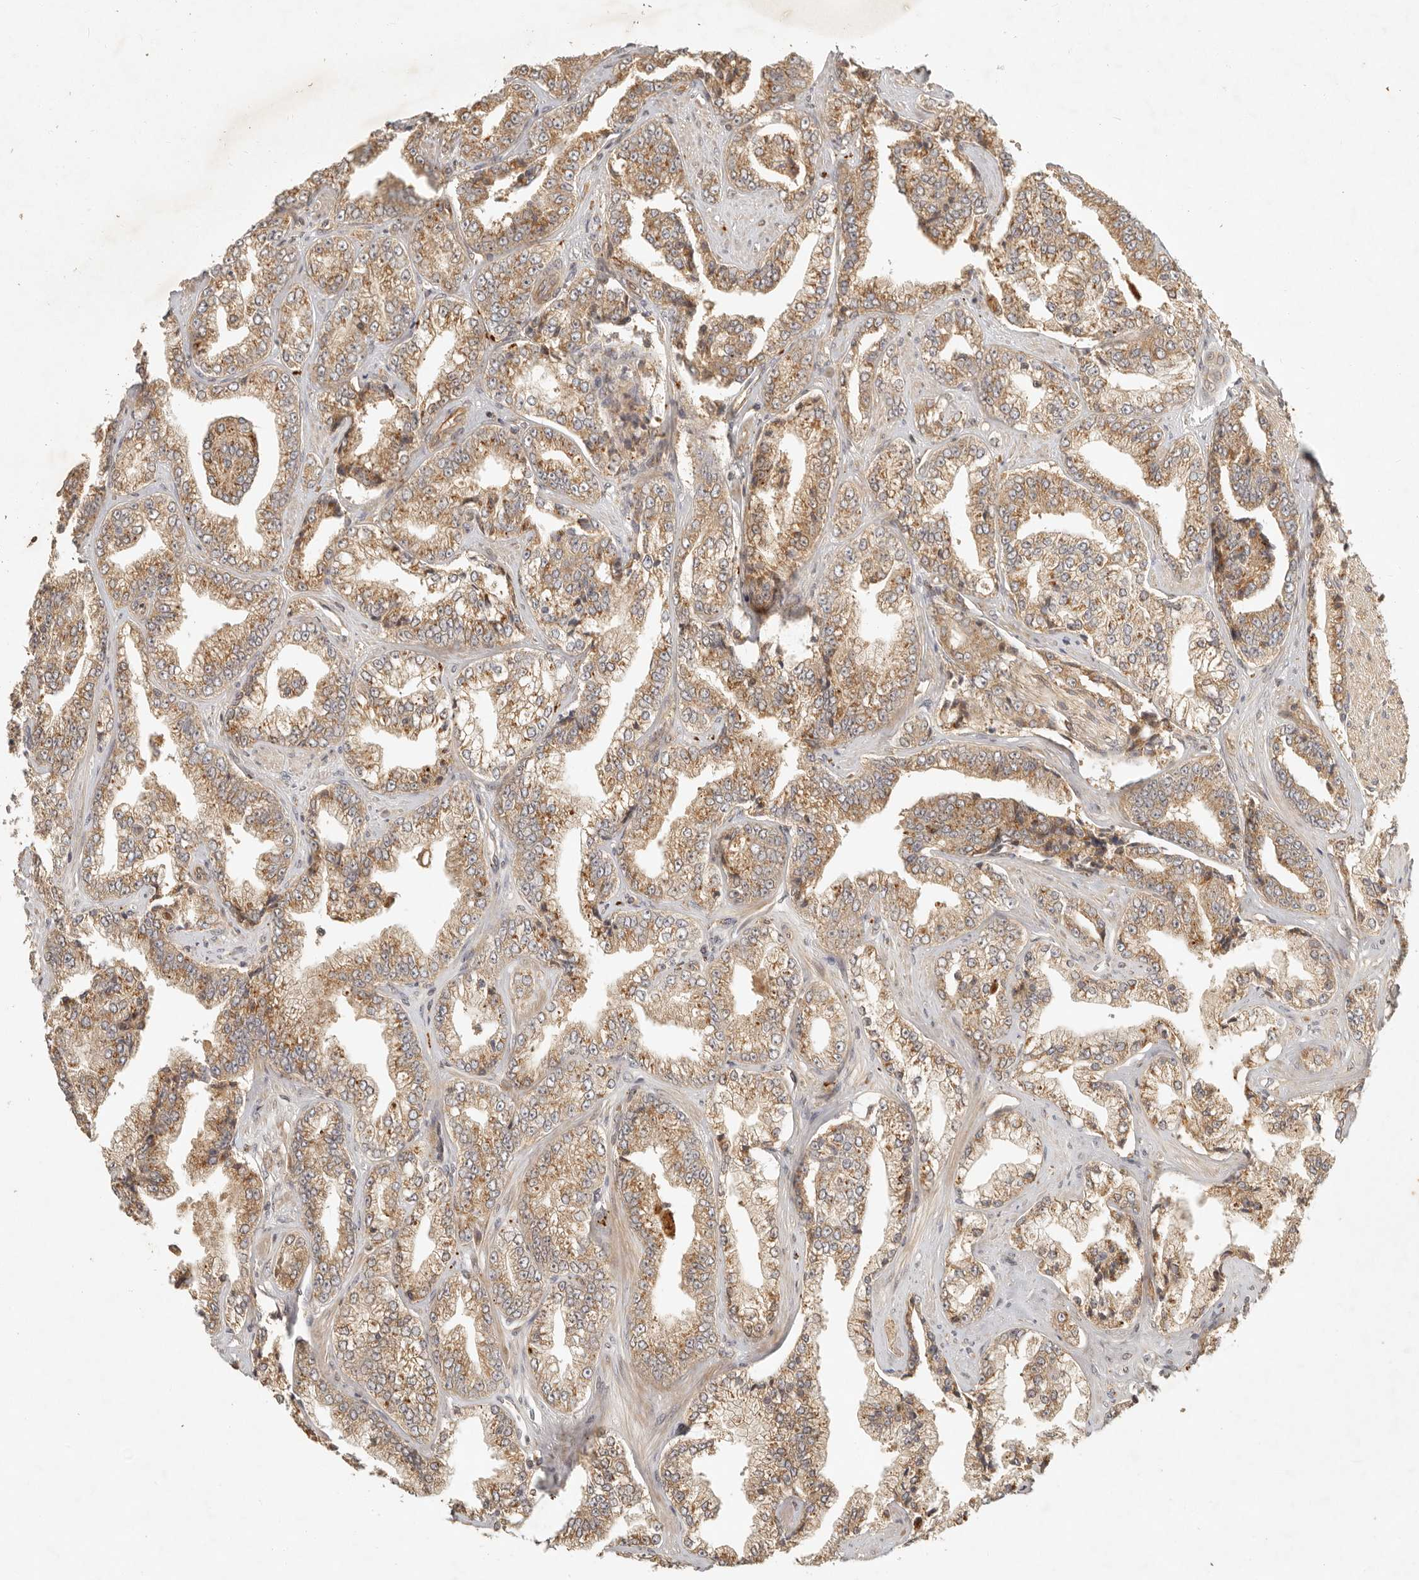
{"staining": {"intensity": "moderate", "quantity": ">75%", "location": "cytoplasmic/membranous"}, "tissue": "prostate cancer", "cell_type": "Tumor cells", "image_type": "cancer", "snomed": [{"axis": "morphology", "description": "Adenocarcinoma, High grade"}, {"axis": "topography", "description": "Prostate"}], "caption": "Approximately >75% of tumor cells in prostate cancer (adenocarcinoma (high-grade)) reveal moderate cytoplasmic/membranous protein staining as visualized by brown immunohistochemical staining.", "gene": "ANKRD61", "patient": {"sex": "male", "age": 71}}